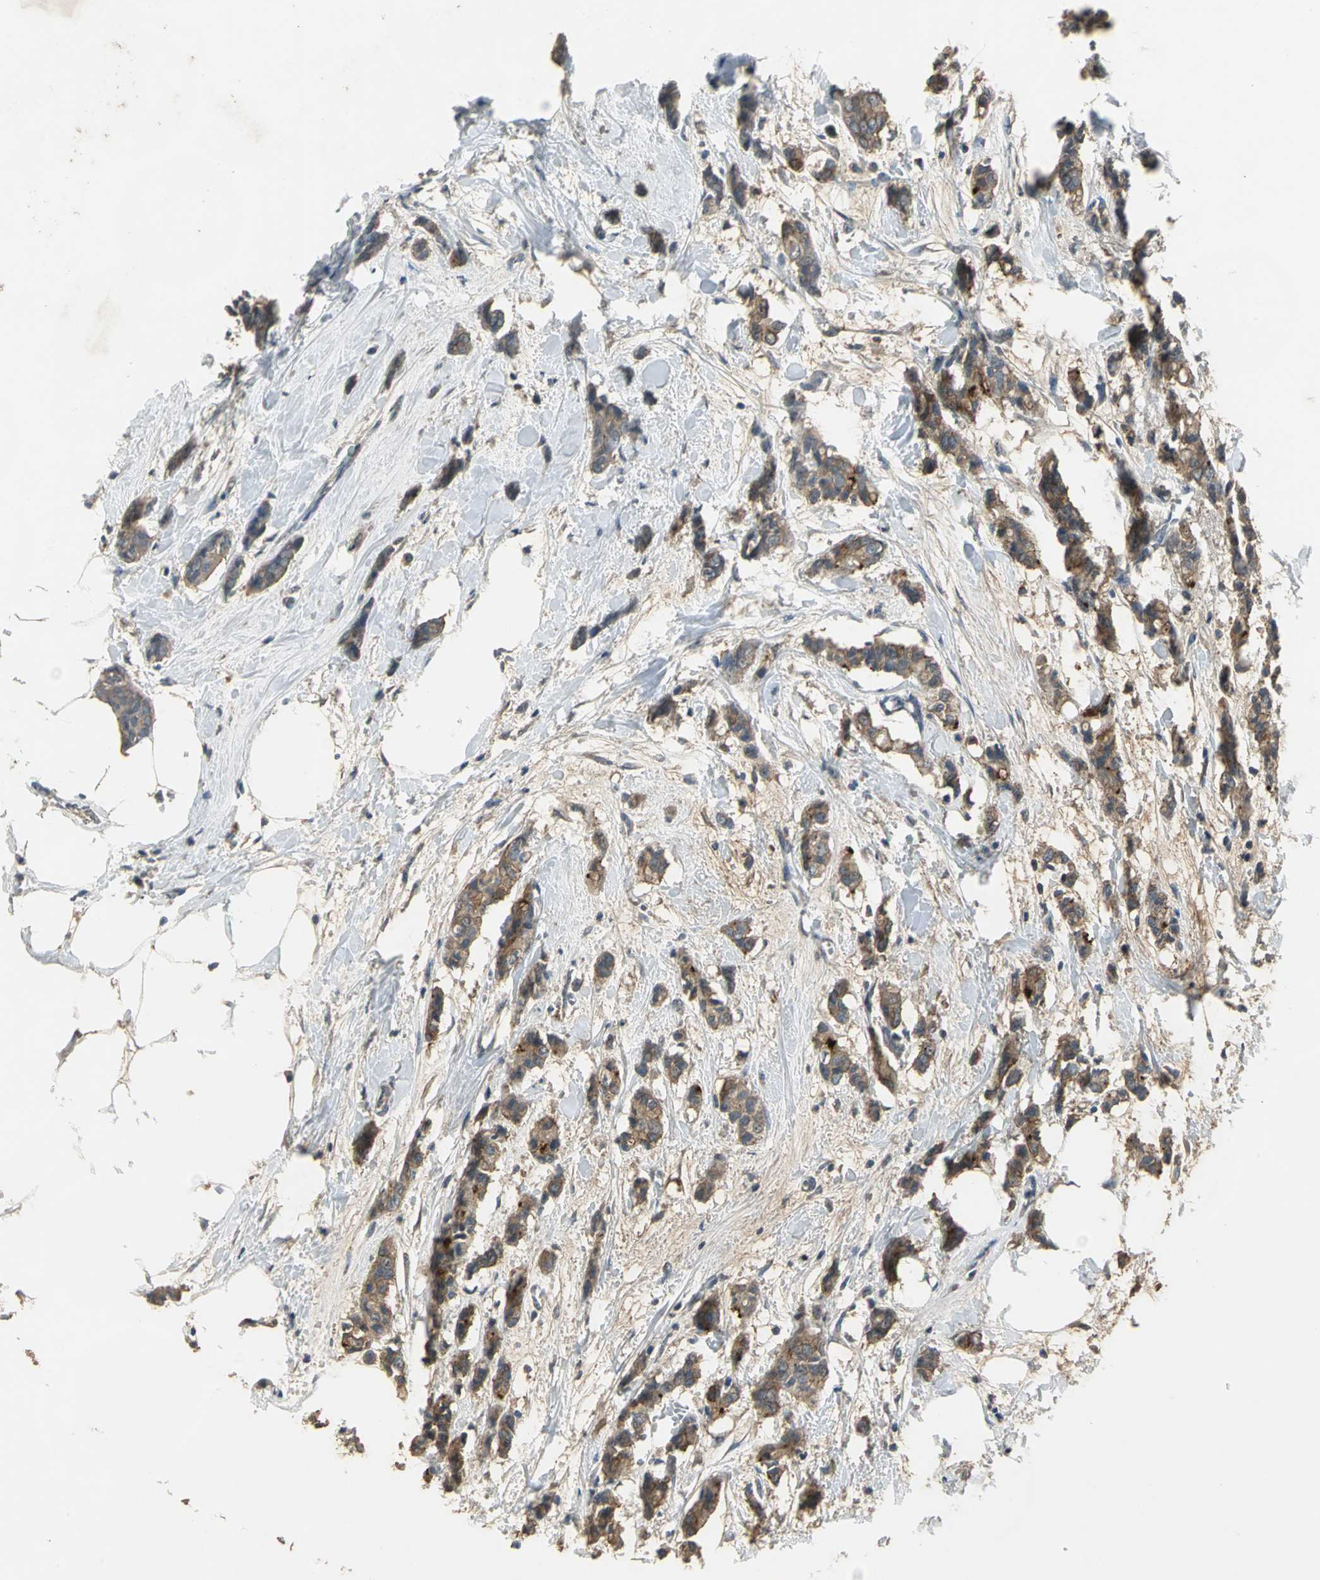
{"staining": {"intensity": "moderate", "quantity": ">75%", "location": "cytoplasmic/membranous"}, "tissue": "breast cancer", "cell_type": "Tumor cells", "image_type": "cancer", "snomed": [{"axis": "morphology", "description": "Duct carcinoma"}, {"axis": "topography", "description": "Breast"}], "caption": "An immunohistochemistry histopathology image of tumor tissue is shown. Protein staining in brown highlights moderate cytoplasmic/membranous positivity in breast infiltrating ductal carcinoma within tumor cells.", "gene": "OCLN", "patient": {"sex": "female", "age": 84}}